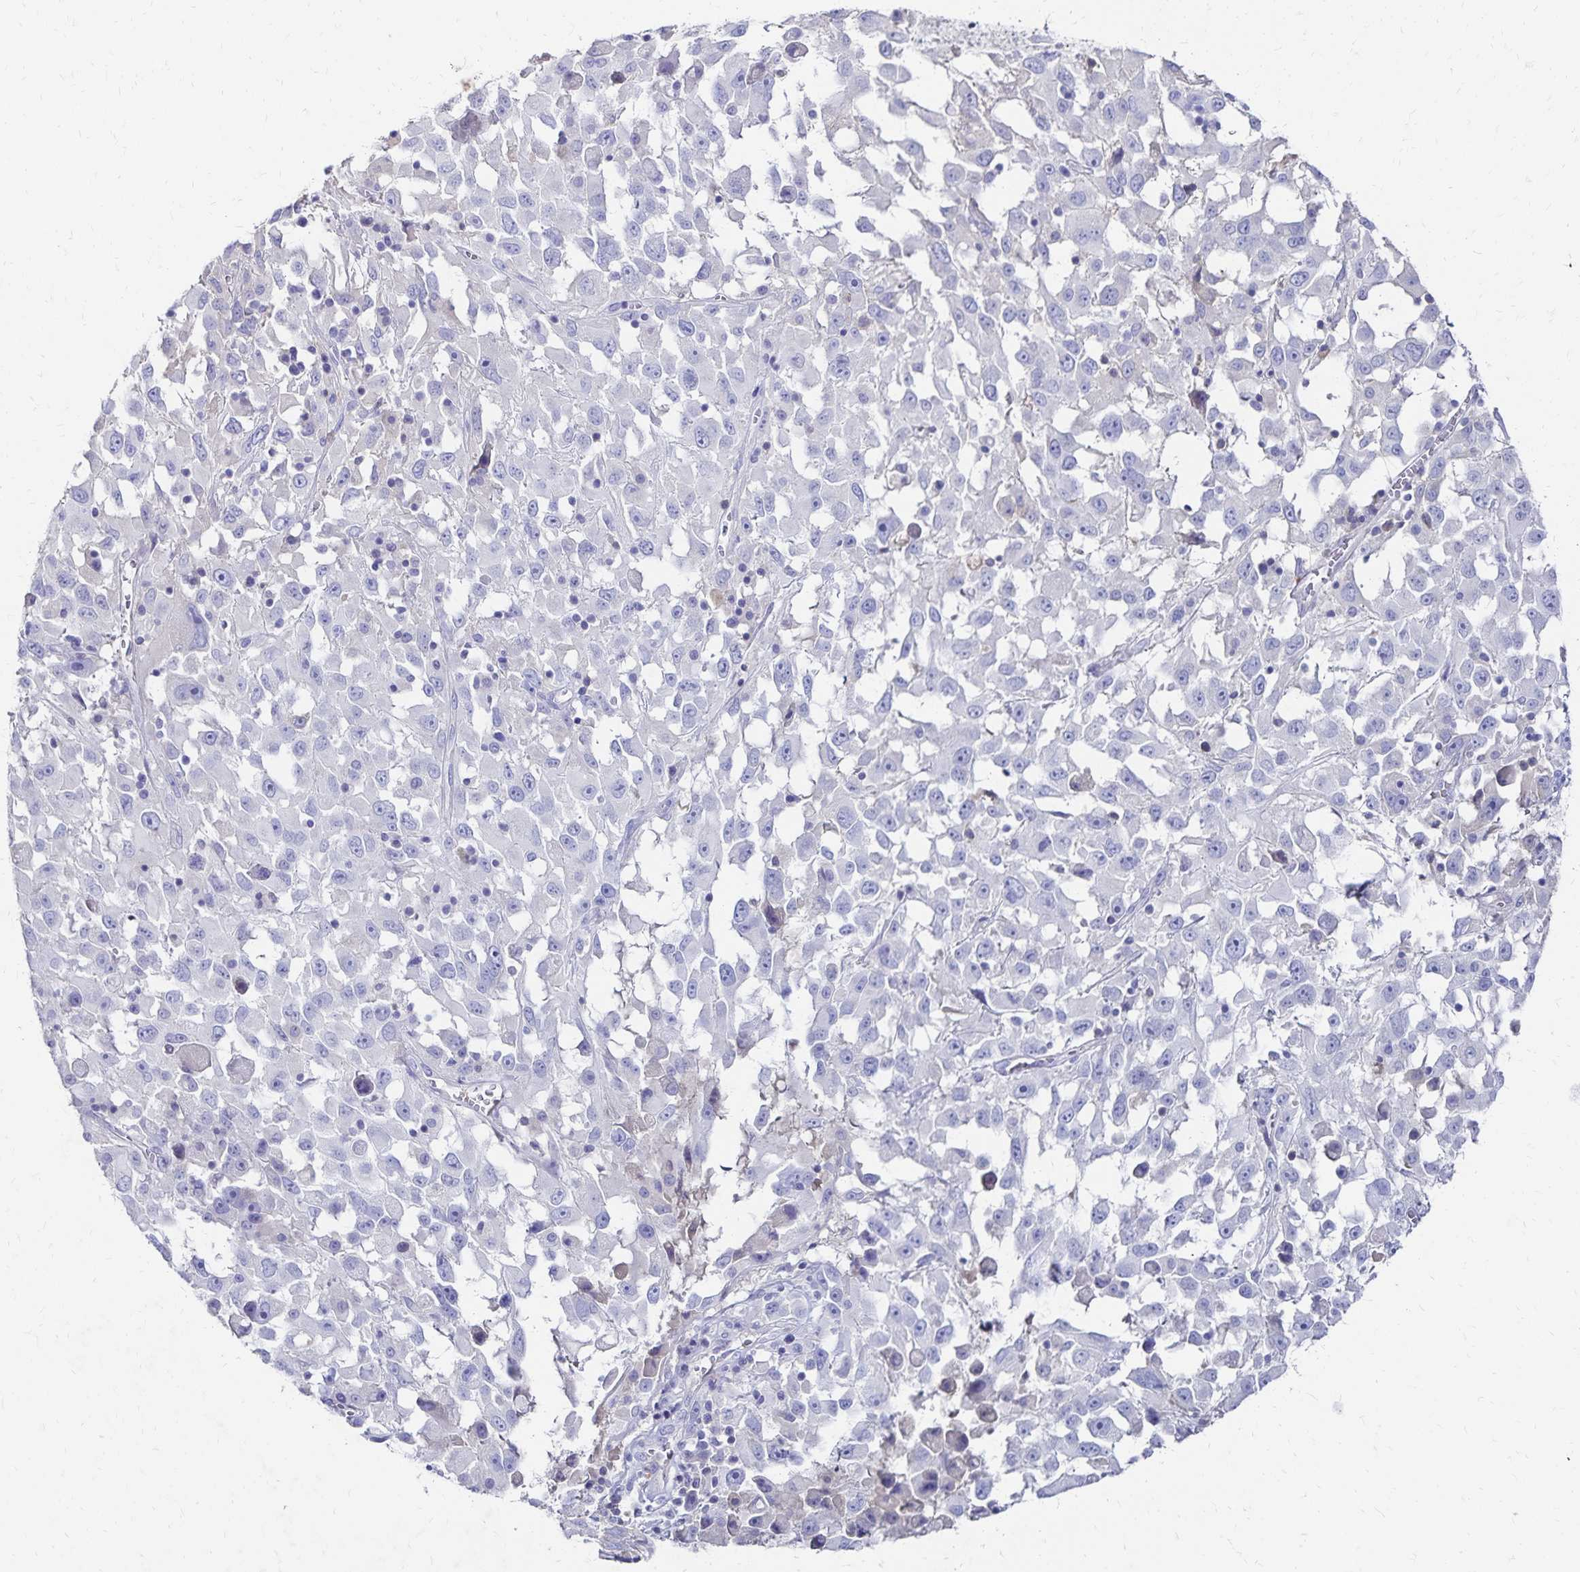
{"staining": {"intensity": "negative", "quantity": "none", "location": "none"}, "tissue": "melanoma", "cell_type": "Tumor cells", "image_type": "cancer", "snomed": [{"axis": "morphology", "description": "Malignant melanoma, Metastatic site"}, {"axis": "topography", "description": "Soft tissue"}], "caption": "Tumor cells are negative for protein expression in human melanoma.", "gene": "PAX5", "patient": {"sex": "male", "age": 50}}